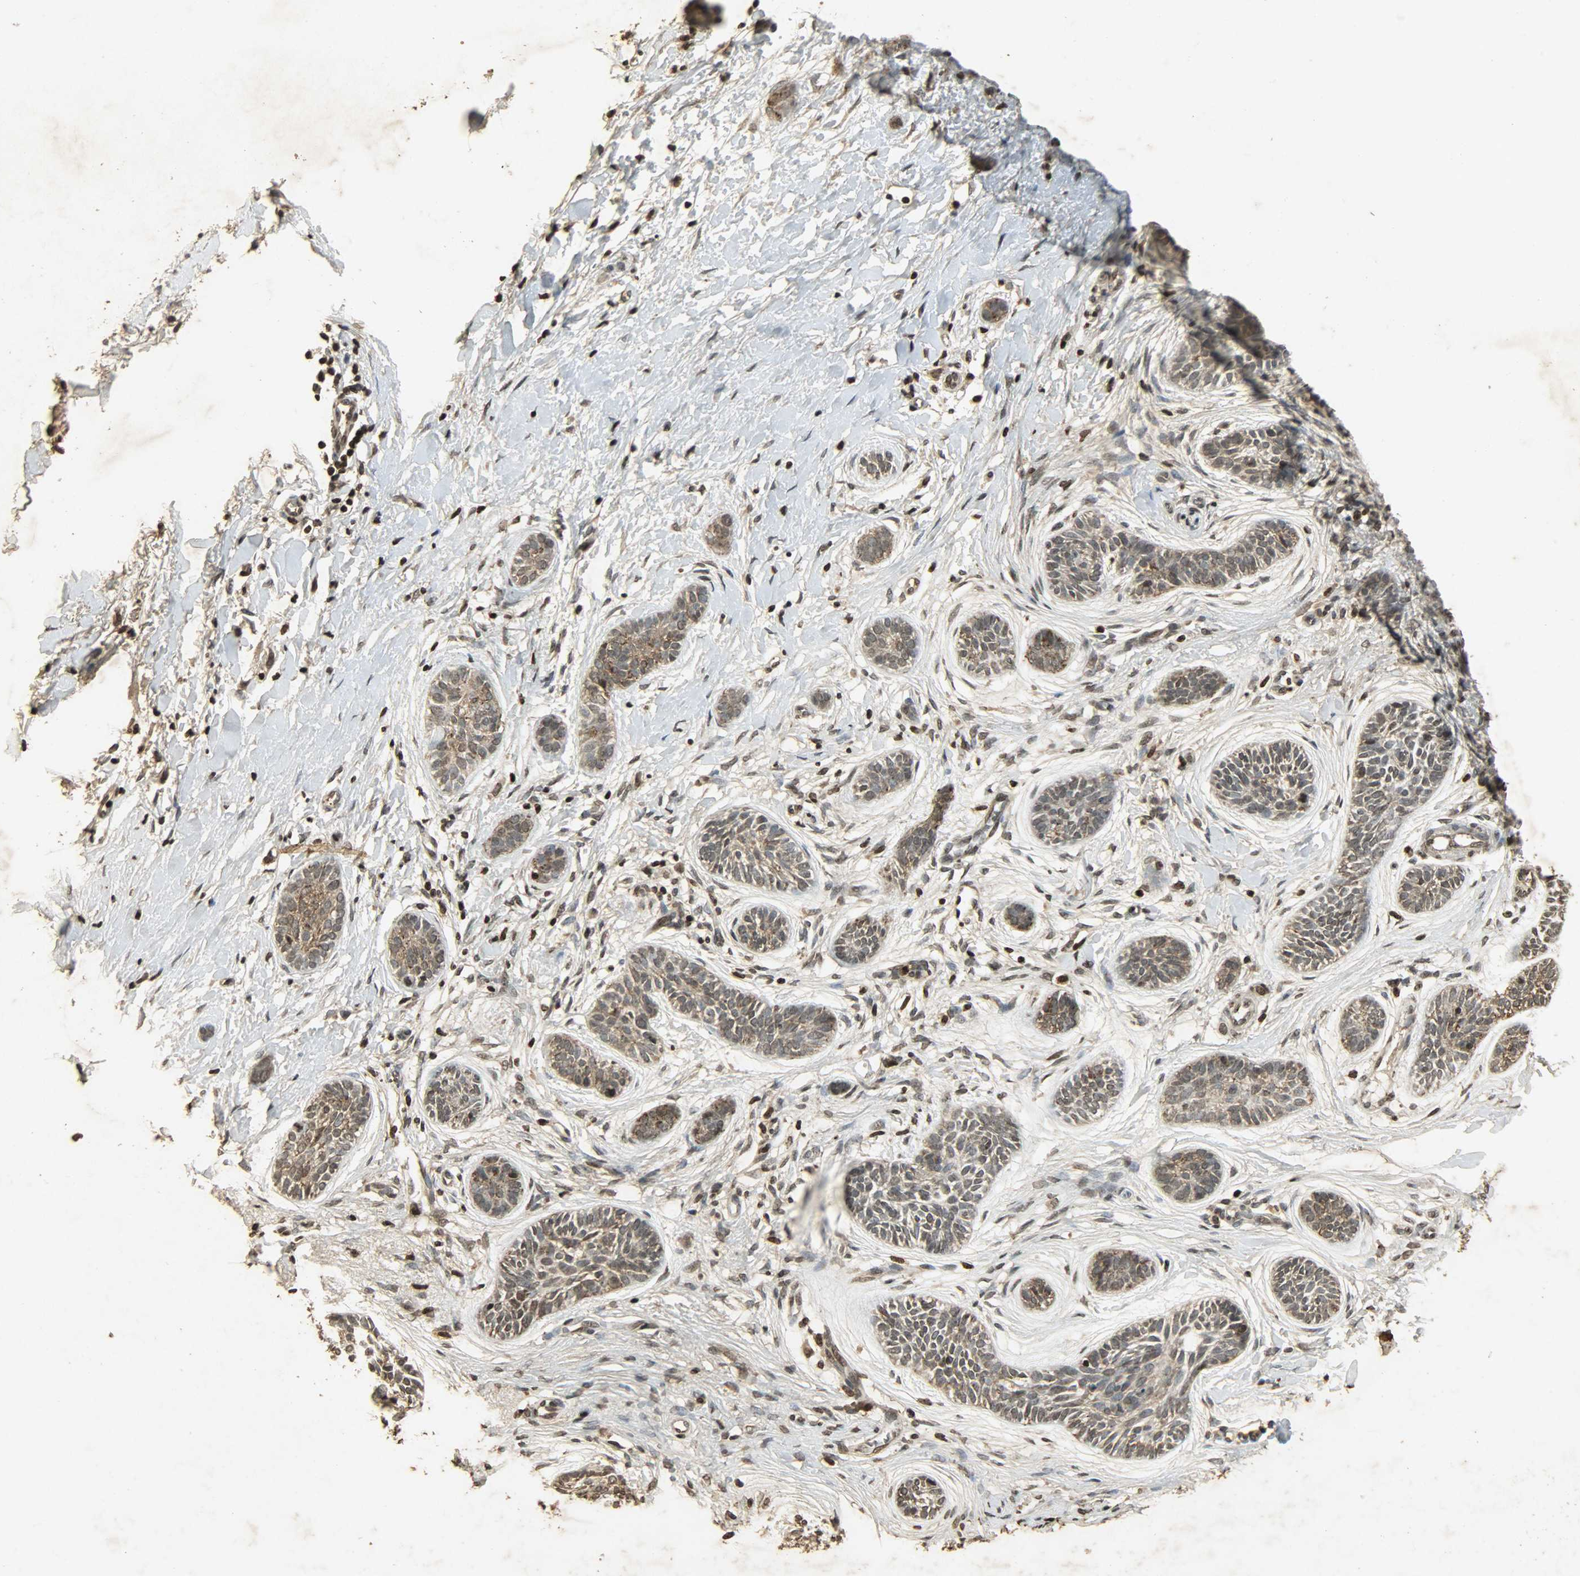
{"staining": {"intensity": "moderate", "quantity": ">75%", "location": "cytoplasmic/membranous,nuclear"}, "tissue": "skin cancer", "cell_type": "Tumor cells", "image_type": "cancer", "snomed": [{"axis": "morphology", "description": "Normal tissue, NOS"}, {"axis": "morphology", "description": "Basal cell carcinoma"}, {"axis": "topography", "description": "Skin"}], "caption": "Tumor cells reveal medium levels of moderate cytoplasmic/membranous and nuclear expression in approximately >75% of cells in skin basal cell carcinoma. (Stains: DAB (3,3'-diaminobenzidine) in brown, nuclei in blue, Microscopy: brightfield microscopy at high magnification).", "gene": "PPP3R1", "patient": {"sex": "male", "age": 63}}